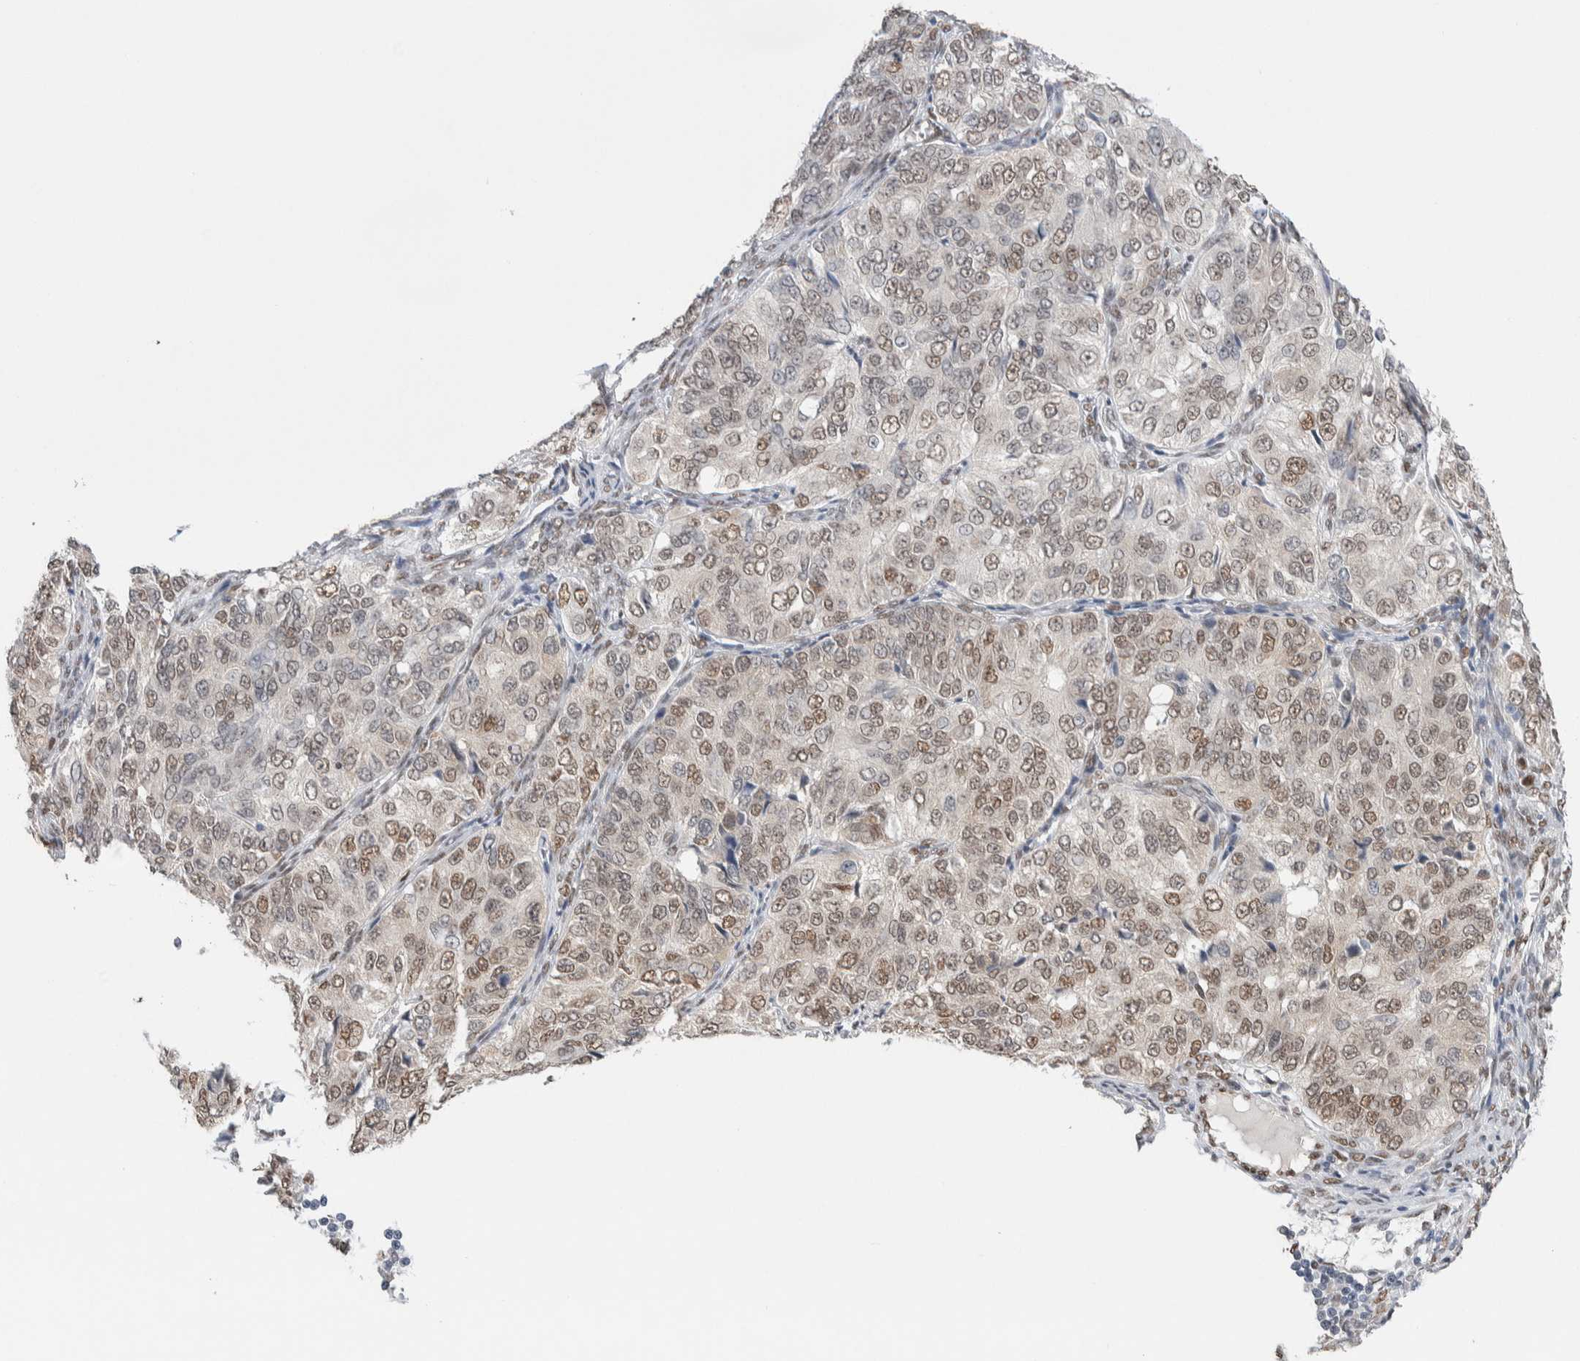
{"staining": {"intensity": "moderate", "quantity": ">75%", "location": "nuclear"}, "tissue": "ovarian cancer", "cell_type": "Tumor cells", "image_type": "cancer", "snomed": [{"axis": "morphology", "description": "Carcinoma, endometroid"}, {"axis": "topography", "description": "Ovary"}], "caption": "Endometroid carcinoma (ovarian) stained with DAB IHC shows medium levels of moderate nuclear staining in approximately >75% of tumor cells.", "gene": "PRMT1", "patient": {"sex": "female", "age": 51}}